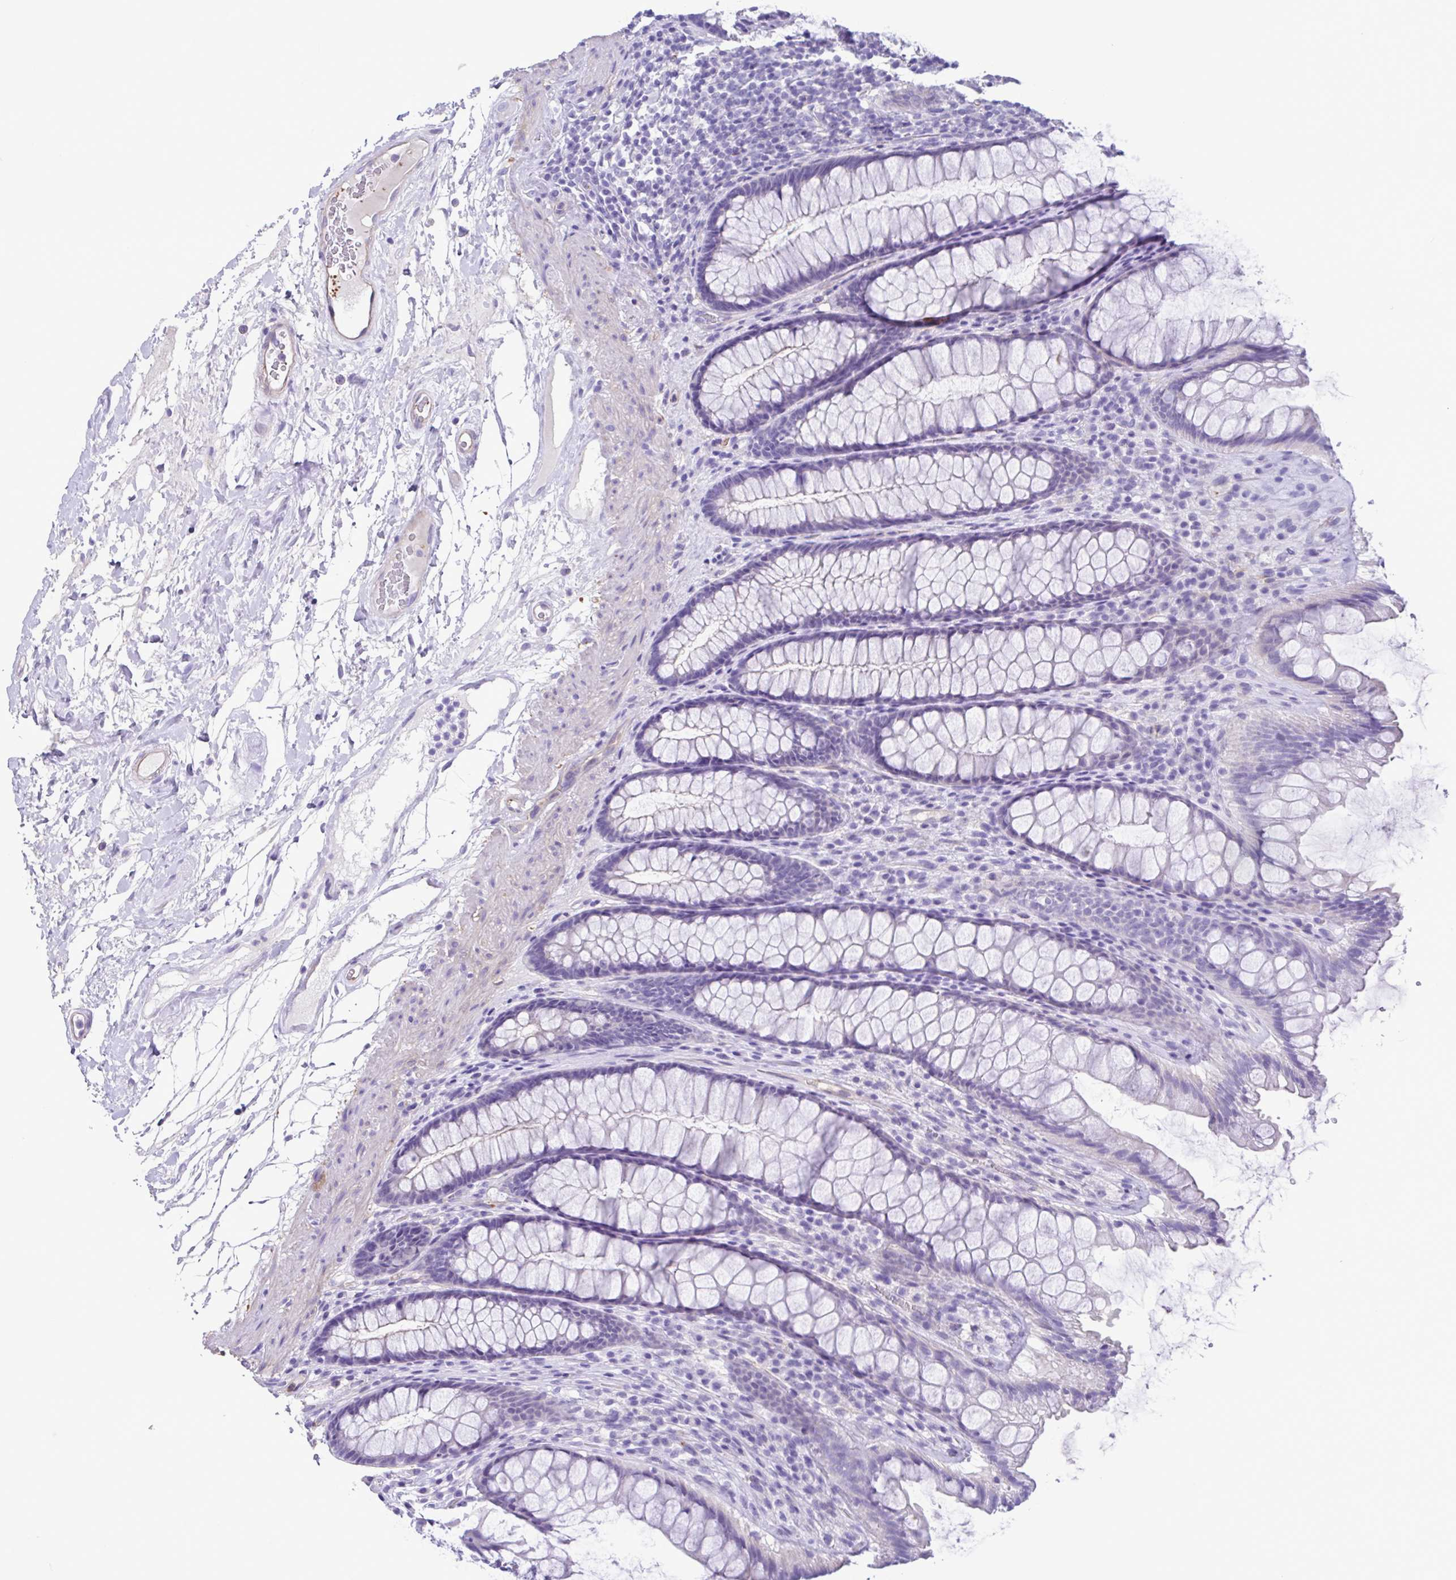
{"staining": {"intensity": "negative", "quantity": "none", "location": "none"}, "tissue": "rectum", "cell_type": "Glandular cells", "image_type": "normal", "snomed": [{"axis": "morphology", "description": "Normal tissue, NOS"}, {"axis": "topography", "description": "Rectum"}], "caption": "This histopathology image is of unremarkable rectum stained with immunohistochemistry to label a protein in brown with the nuclei are counter-stained blue. There is no positivity in glandular cells.", "gene": "CYP11B1", "patient": {"sex": "male", "age": 72}}